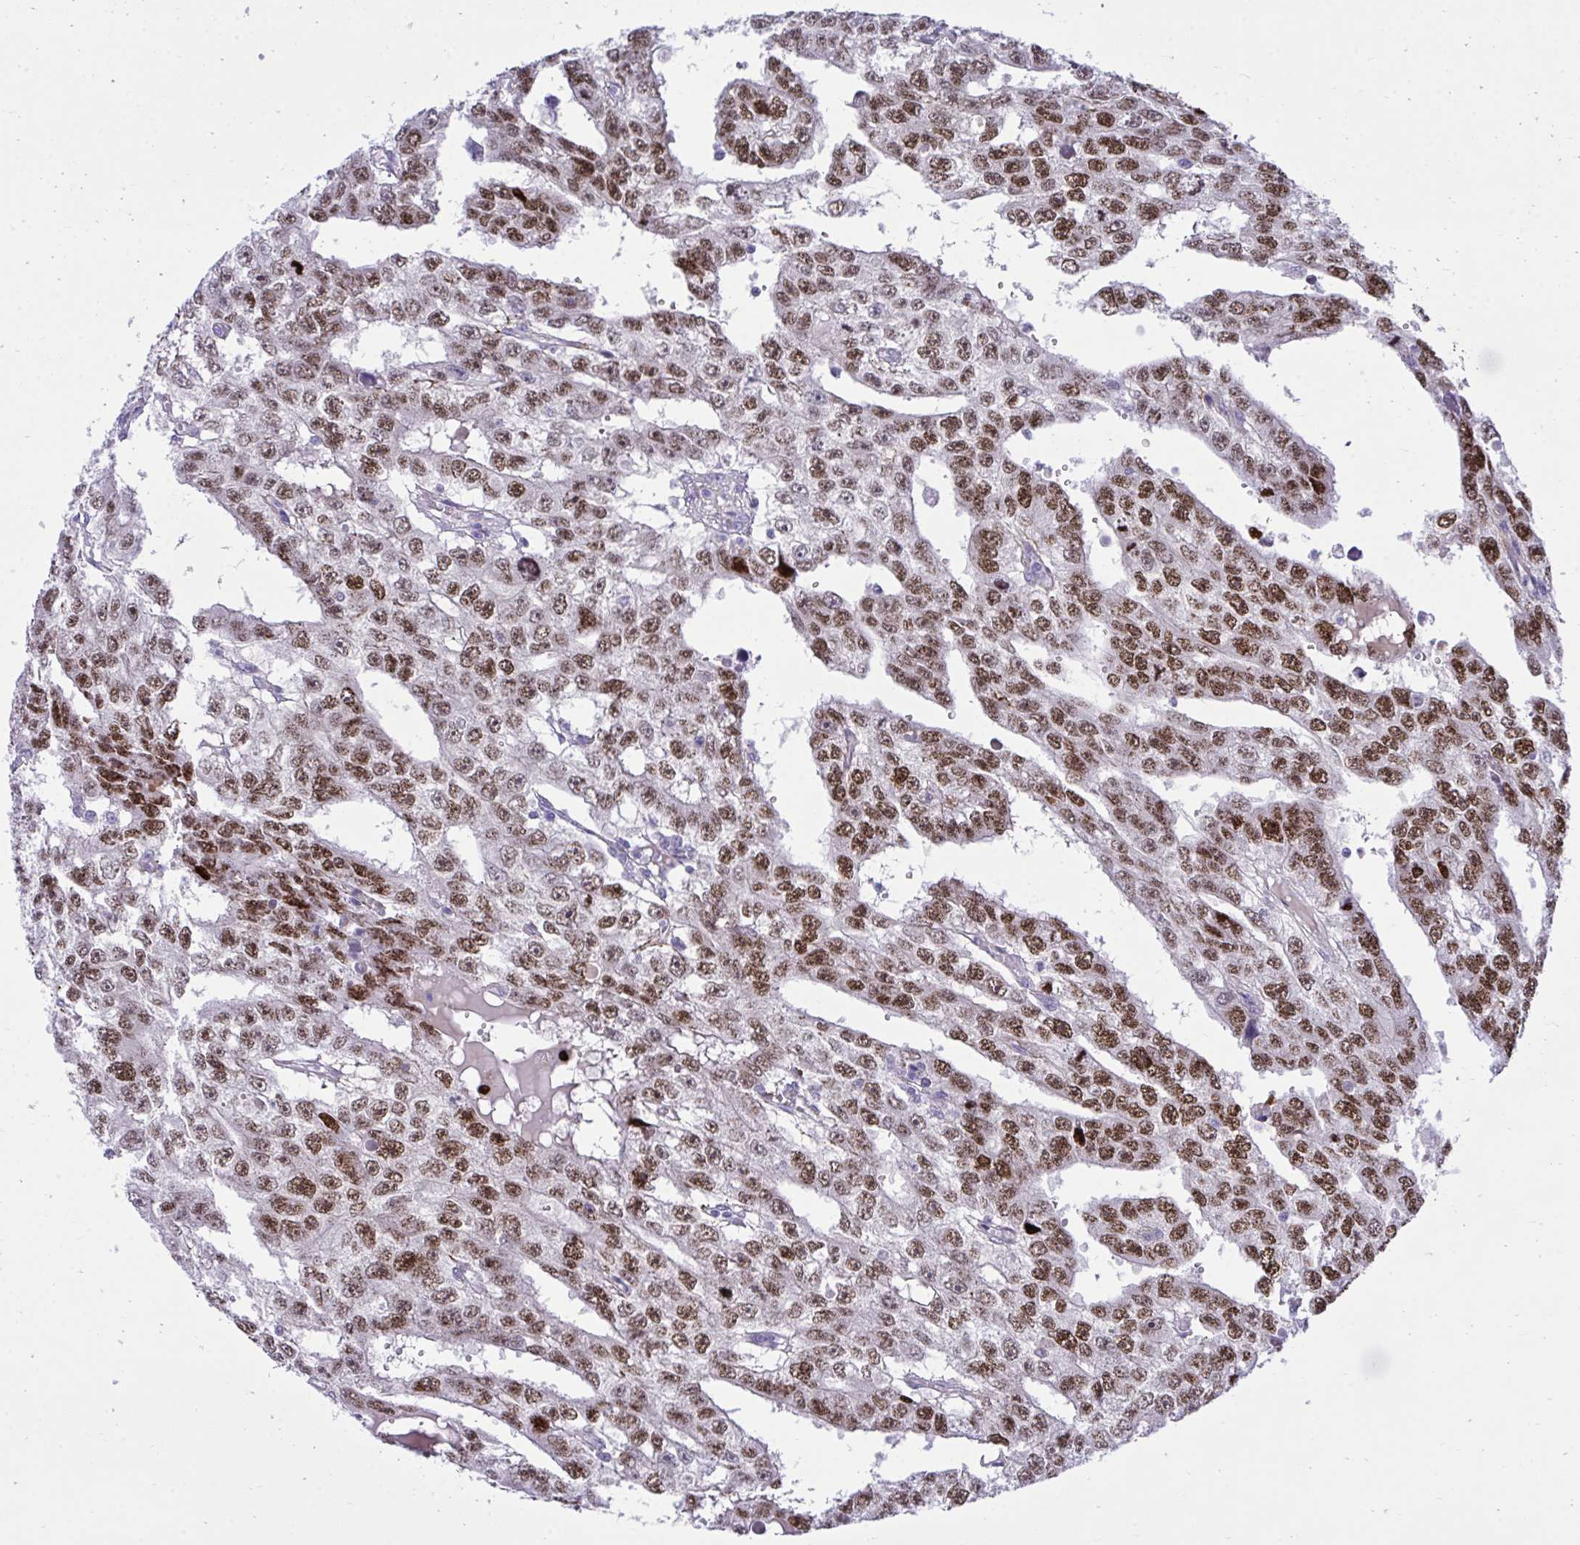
{"staining": {"intensity": "moderate", "quantity": ">75%", "location": "nuclear"}, "tissue": "testis cancer", "cell_type": "Tumor cells", "image_type": "cancer", "snomed": [{"axis": "morphology", "description": "Carcinoma, Embryonal, NOS"}, {"axis": "topography", "description": "Testis"}], "caption": "DAB (3,3'-diaminobenzidine) immunohistochemical staining of testis cancer demonstrates moderate nuclear protein staining in about >75% of tumor cells.", "gene": "MED9", "patient": {"sex": "male", "age": 20}}